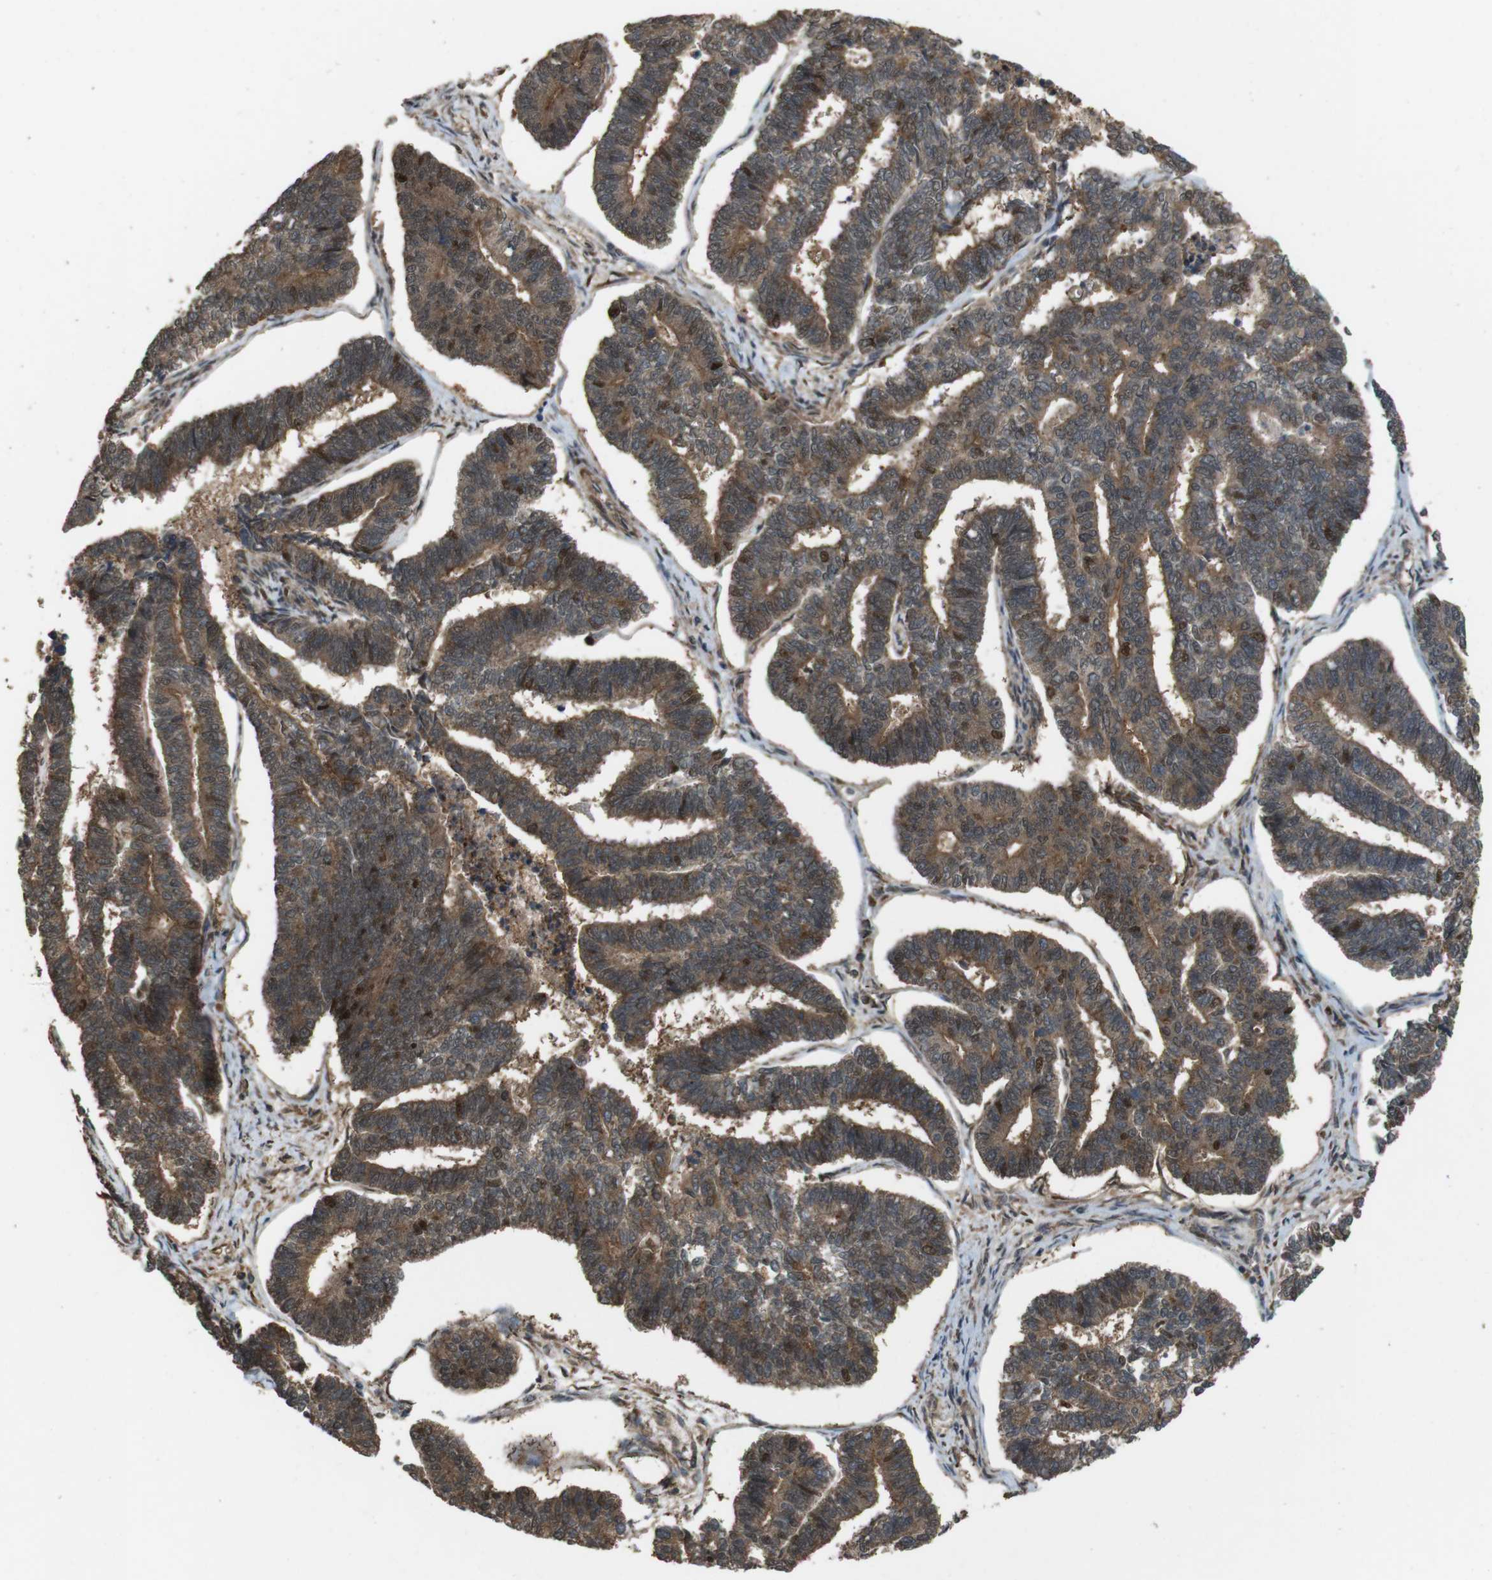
{"staining": {"intensity": "moderate", "quantity": ">75%", "location": "cytoplasmic/membranous,nuclear"}, "tissue": "endometrial cancer", "cell_type": "Tumor cells", "image_type": "cancer", "snomed": [{"axis": "morphology", "description": "Adenocarcinoma, NOS"}, {"axis": "topography", "description": "Endometrium"}], "caption": "Moderate cytoplasmic/membranous and nuclear staining for a protein is seen in approximately >75% of tumor cells of adenocarcinoma (endometrial) using immunohistochemistry (IHC).", "gene": "CDC34", "patient": {"sex": "female", "age": 70}}